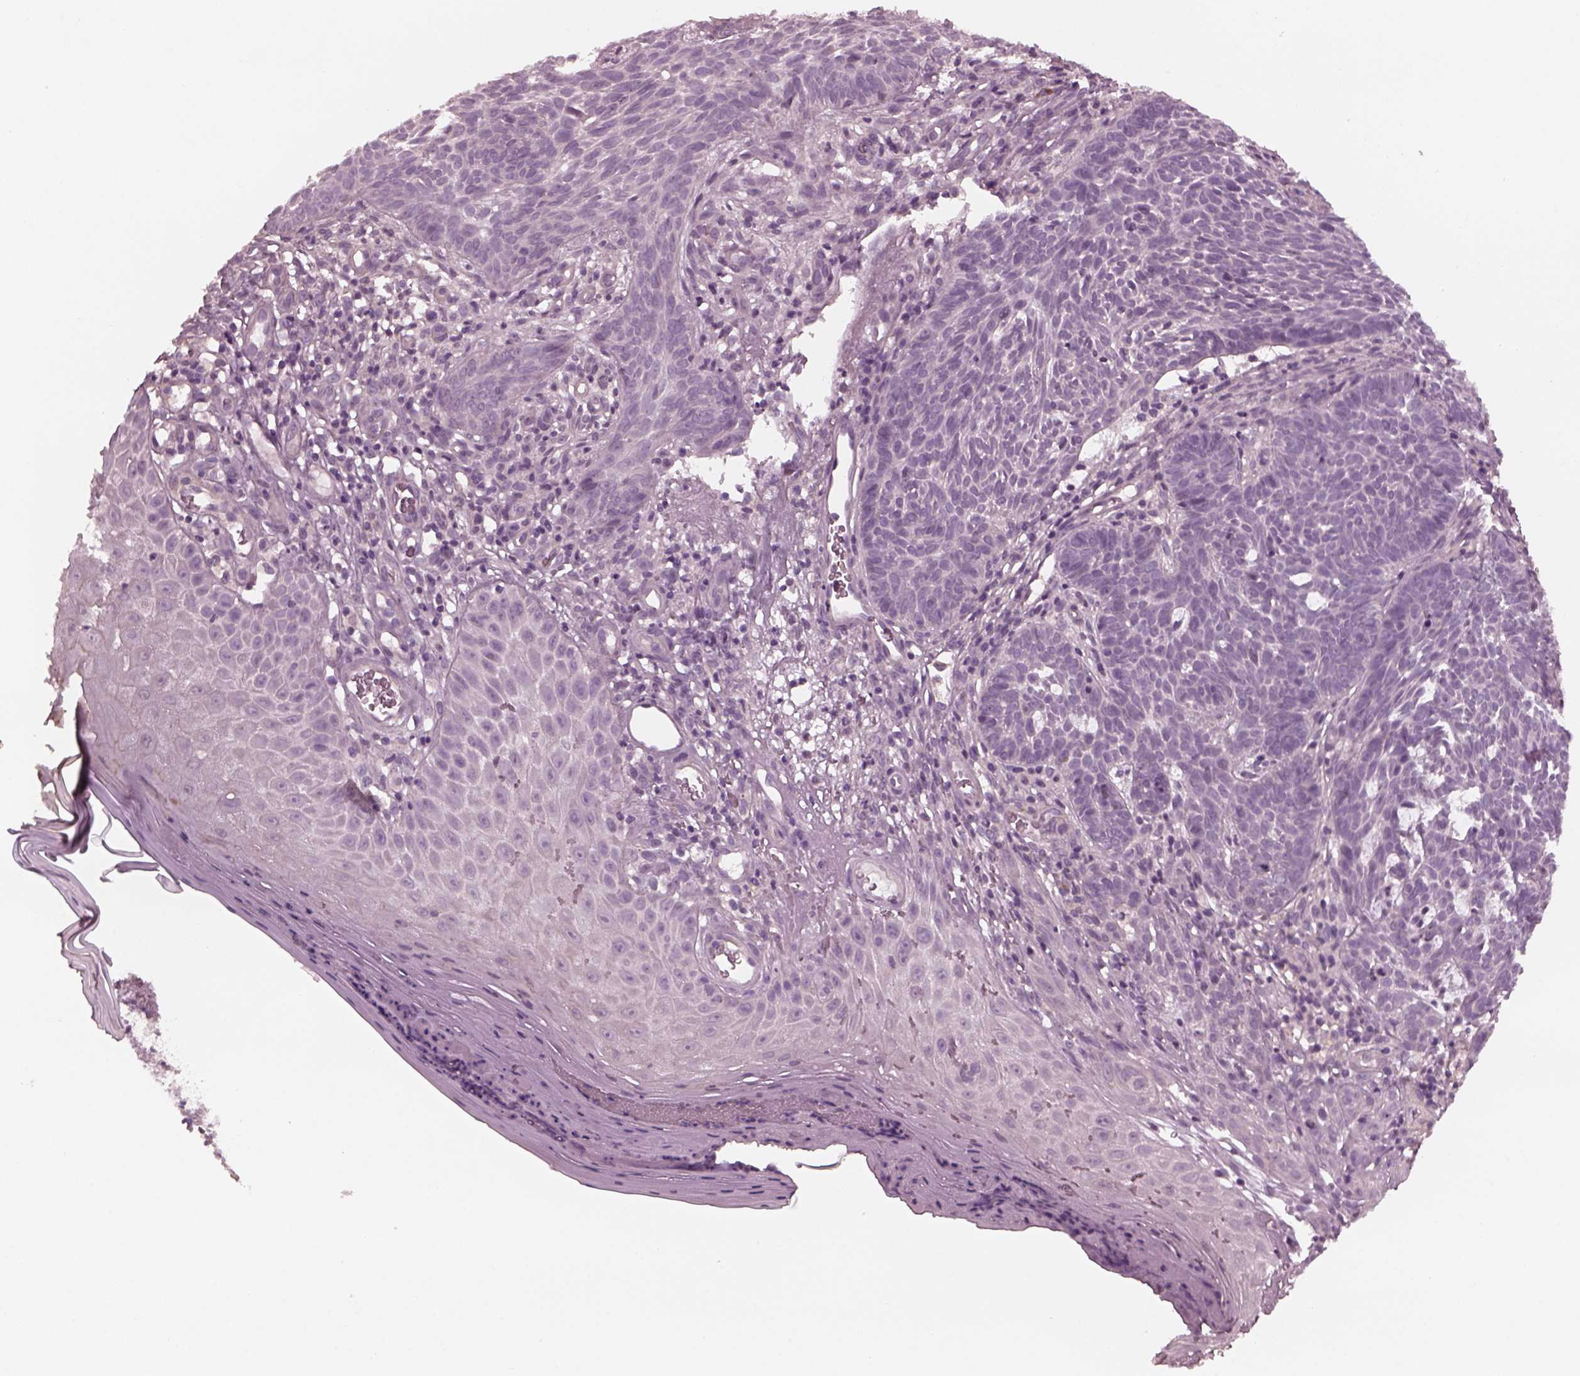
{"staining": {"intensity": "negative", "quantity": "none", "location": "none"}, "tissue": "skin cancer", "cell_type": "Tumor cells", "image_type": "cancer", "snomed": [{"axis": "morphology", "description": "Basal cell carcinoma"}, {"axis": "topography", "description": "Skin"}], "caption": "Immunohistochemistry of skin cancer reveals no staining in tumor cells.", "gene": "YY2", "patient": {"sex": "male", "age": 59}}